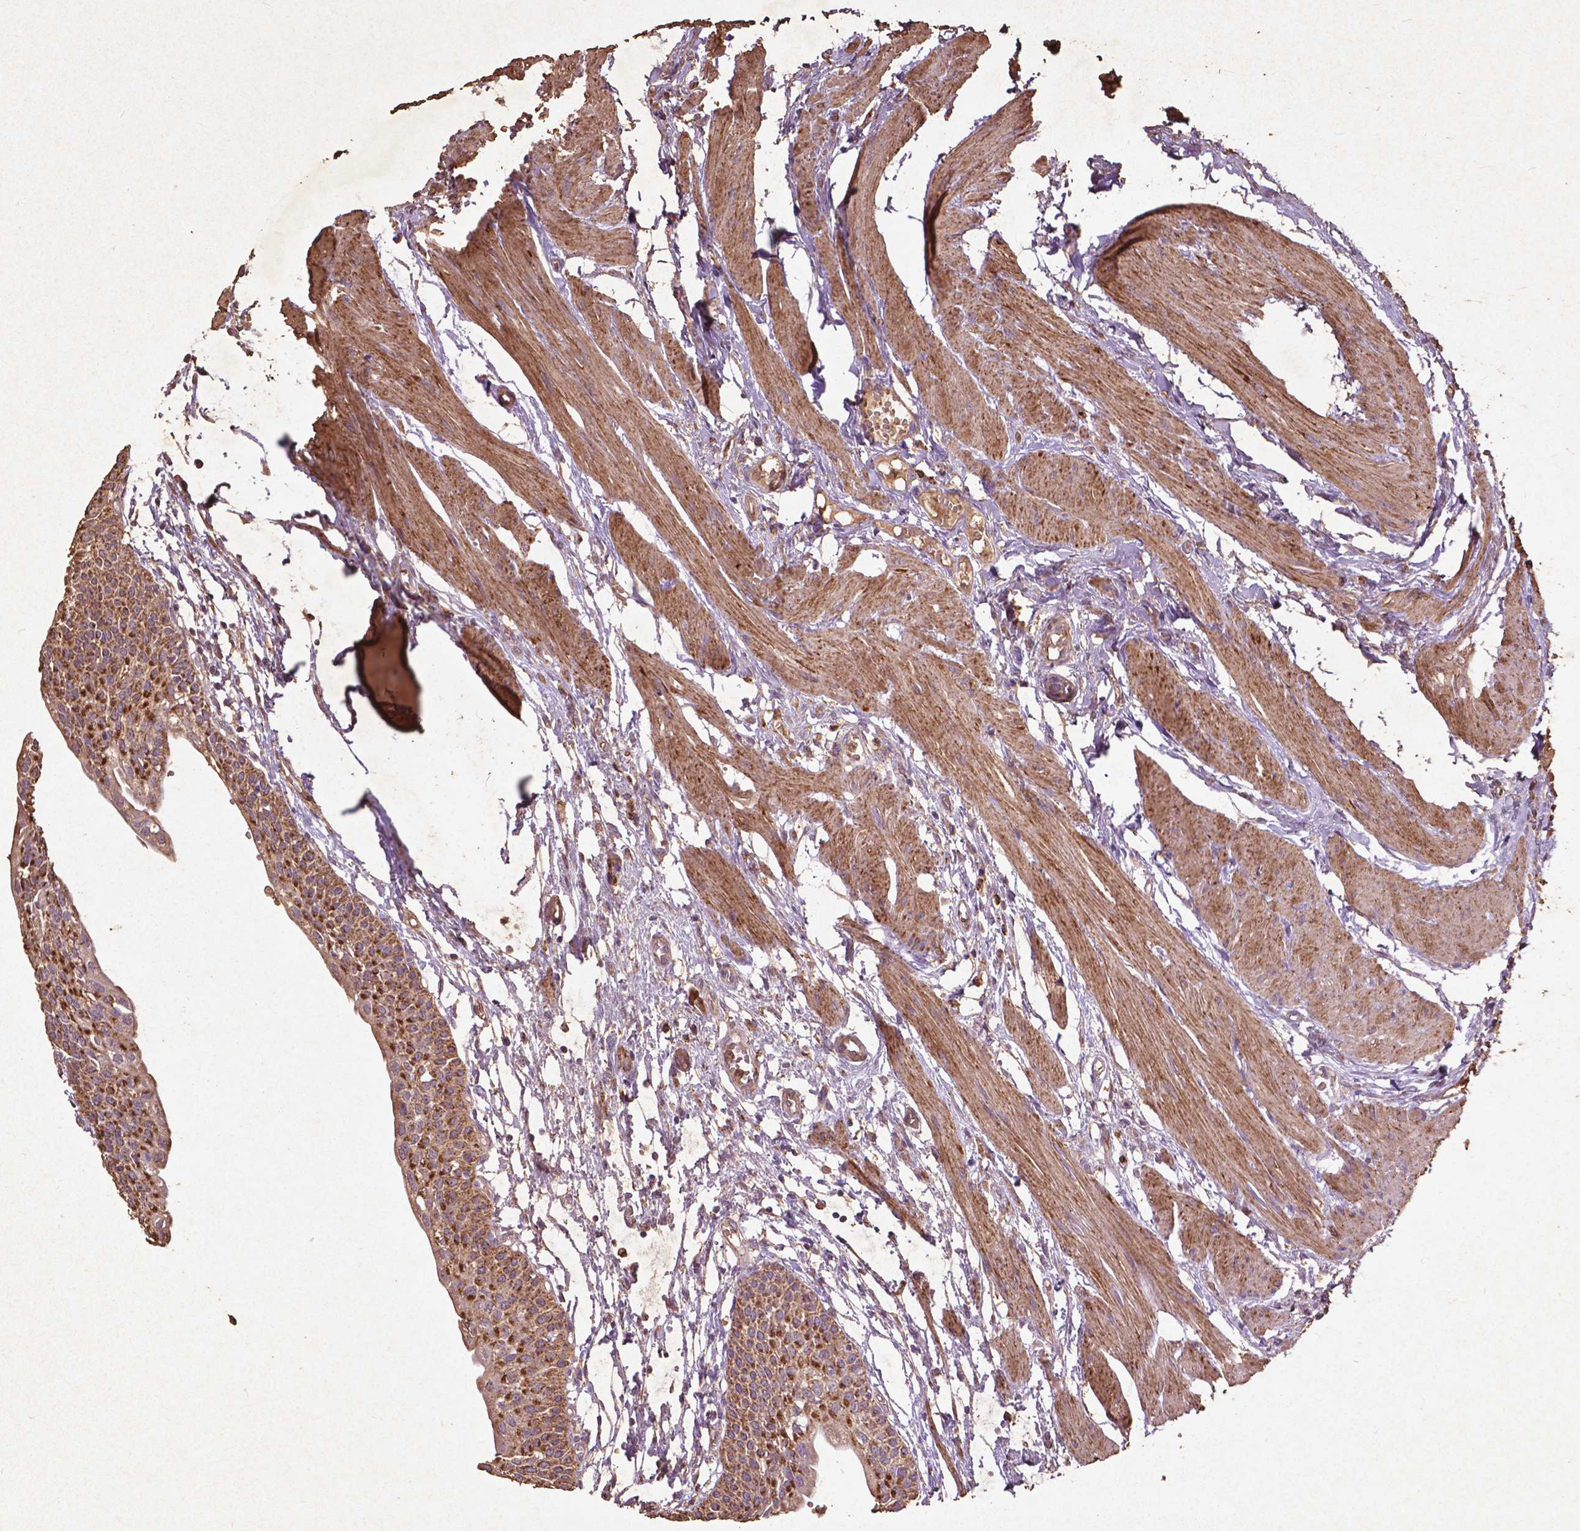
{"staining": {"intensity": "strong", "quantity": ">75%", "location": "cytoplasmic/membranous"}, "tissue": "urinary bladder", "cell_type": "Urothelial cells", "image_type": "normal", "snomed": [{"axis": "morphology", "description": "Normal tissue, NOS"}, {"axis": "topography", "description": "Urinary bladder"}, {"axis": "topography", "description": "Peripheral nerve tissue"}], "caption": "Immunohistochemistry (IHC) staining of benign urinary bladder, which displays high levels of strong cytoplasmic/membranous staining in approximately >75% of urothelial cells indicating strong cytoplasmic/membranous protein staining. The staining was performed using DAB (3,3'-diaminobenzidine) (brown) for protein detection and nuclei were counterstained in hematoxylin (blue).", "gene": "THEGL", "patient": {"sex": "male", "age": 55}}